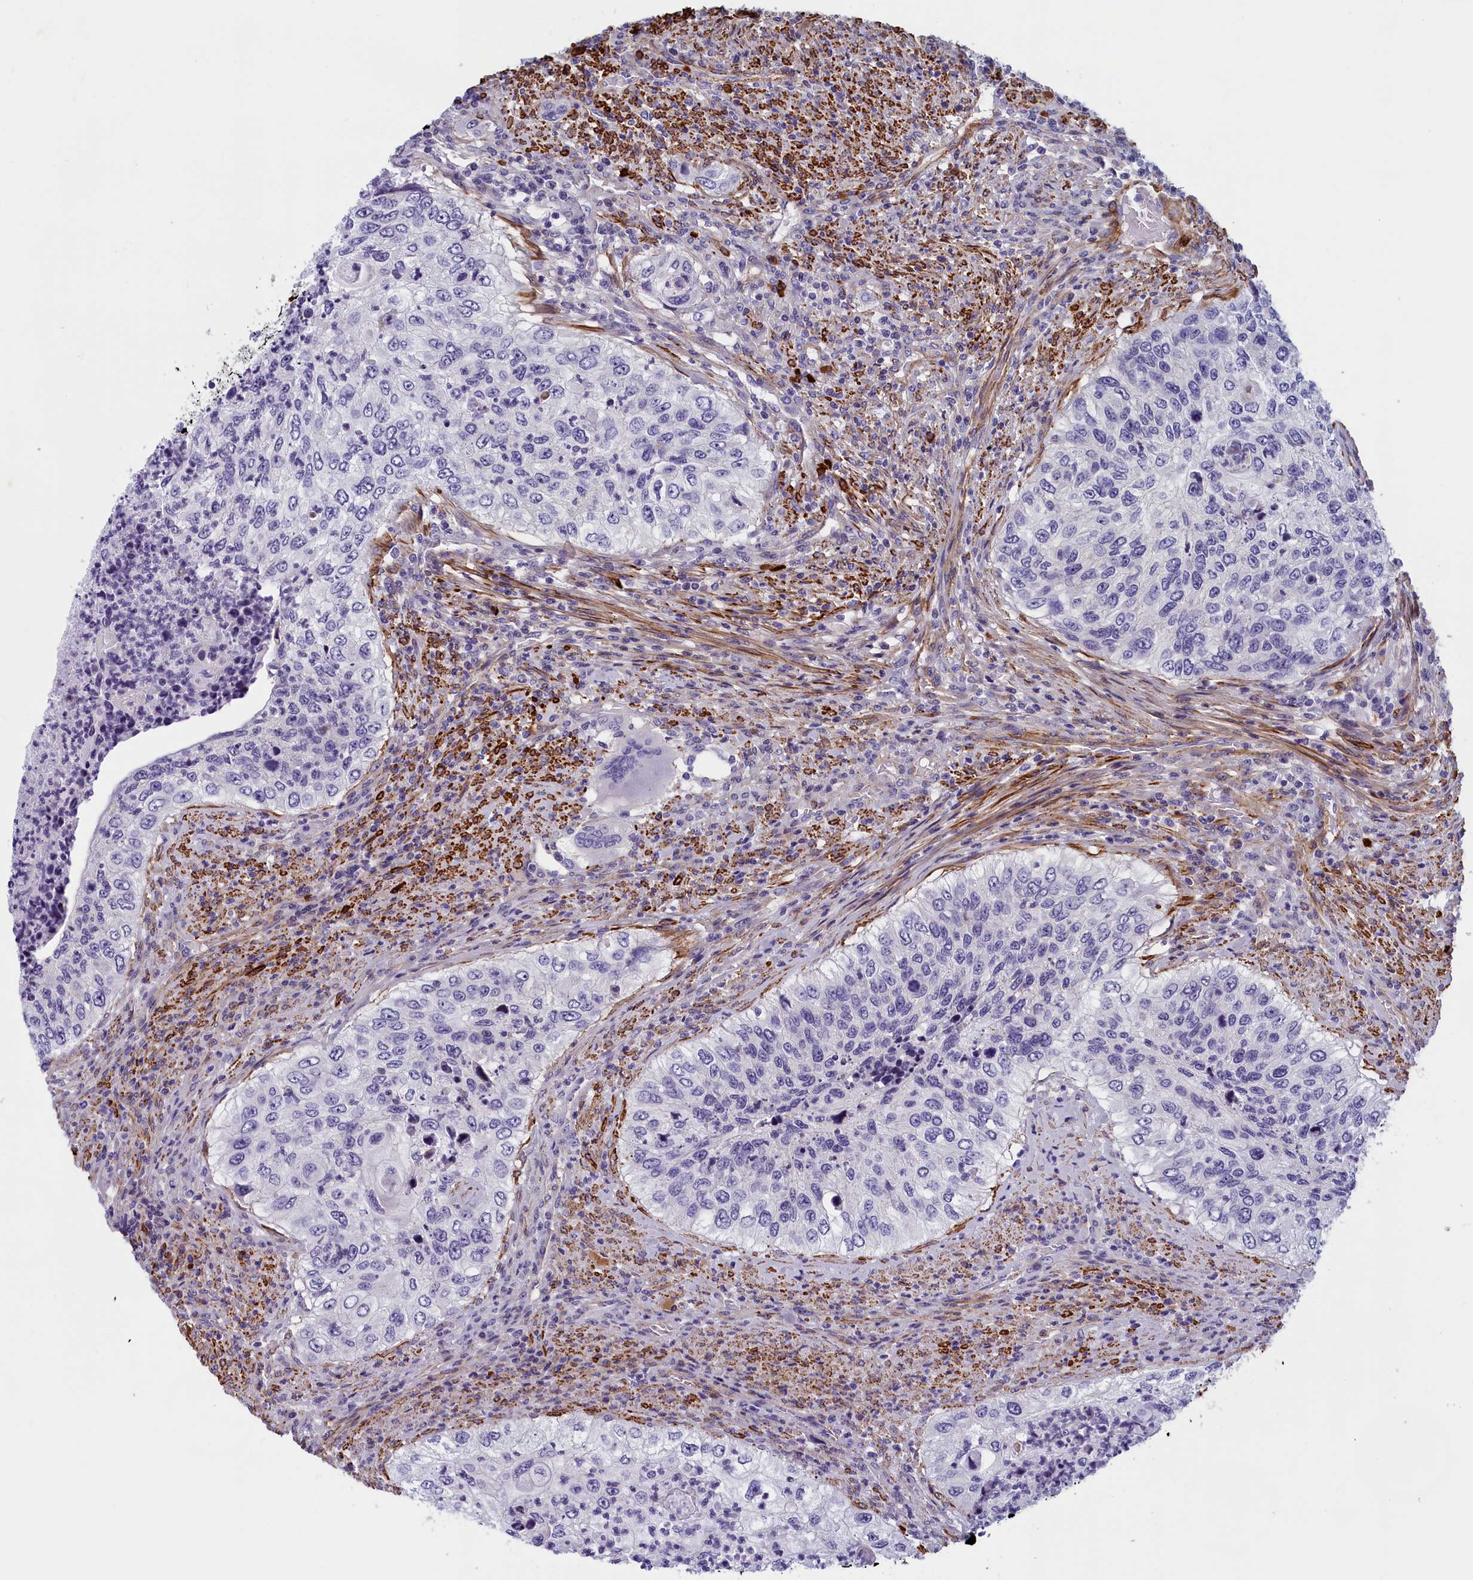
{"staining": {"intensity": "negative", "quantity": "none", "location": "none"}, "tissue": "urothelial cancer", "cell_type": "Tumor cells", "image_type": "cancer", "snomed": [{"axis": "morphology", "description": "Urothelial carcinoma, High grade"}, {"axis": "topography", "description": "Urinary bladder"}], "caption": "High power microscopy micrograph of an IHC photomicrograph of urothelial cancer, revealing no significant positivity in tumor cells.", "gene": "BCL2L13", "patient": {"sex": "female", "age": 60}}